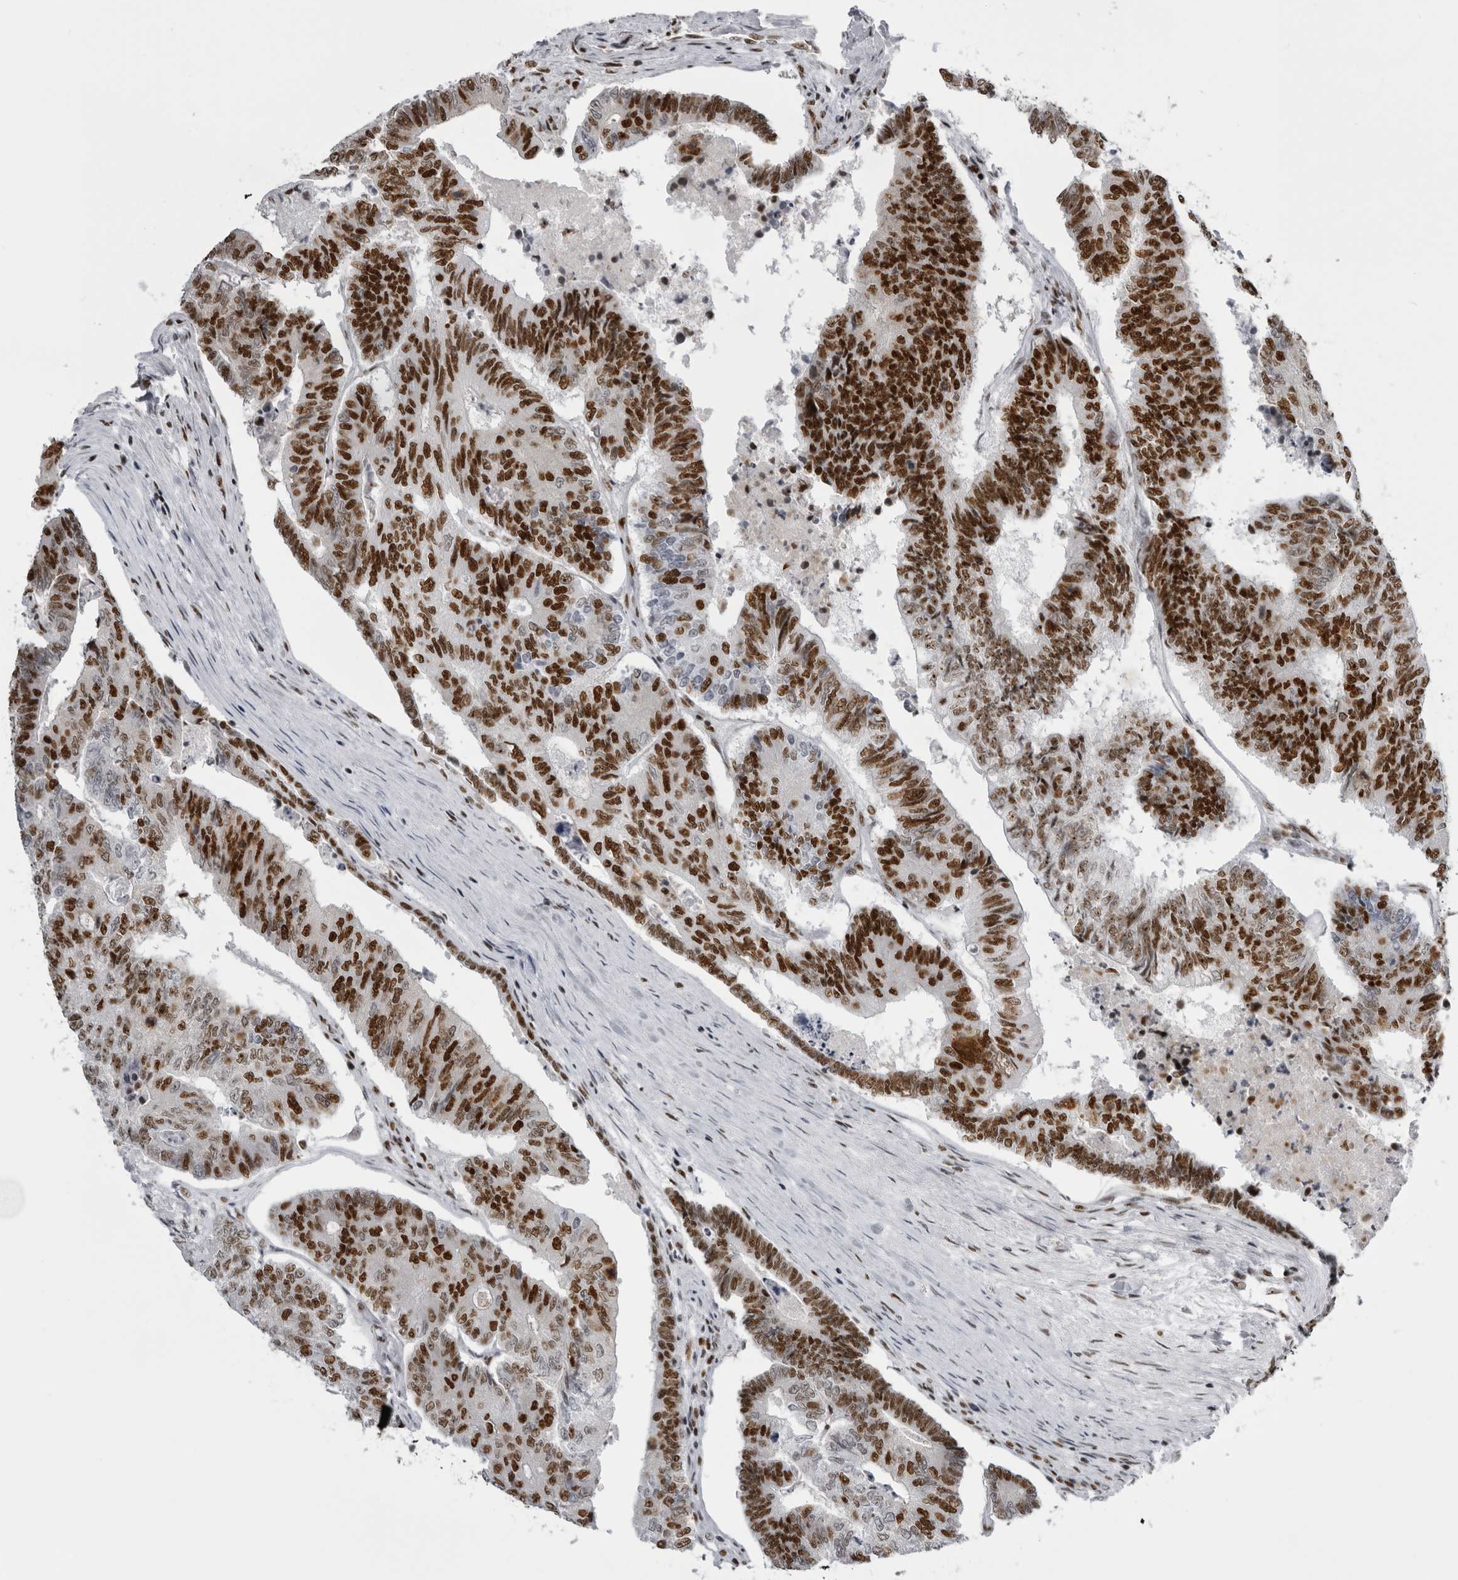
{"staining": {"intensity": "strong", "quantity": ">75%", "location": "nuclear"}, "tissue": "colorectal cancer", "cell_type": "Tumor cells", "image_type": "cancer", "snomed": [{"axis": "morphology", "description": "Adenocarcinoma, NOS"}, {"axis": "topography", "description": "Colon"}], "caption": "Protein expression analysis of colorectal cancer (adenocarcinoma) demonstrates strong nuclear expression in about >75% of tumor cells.", "gene": "DHX9", "patient": {"sex": "female", "age": 67}}